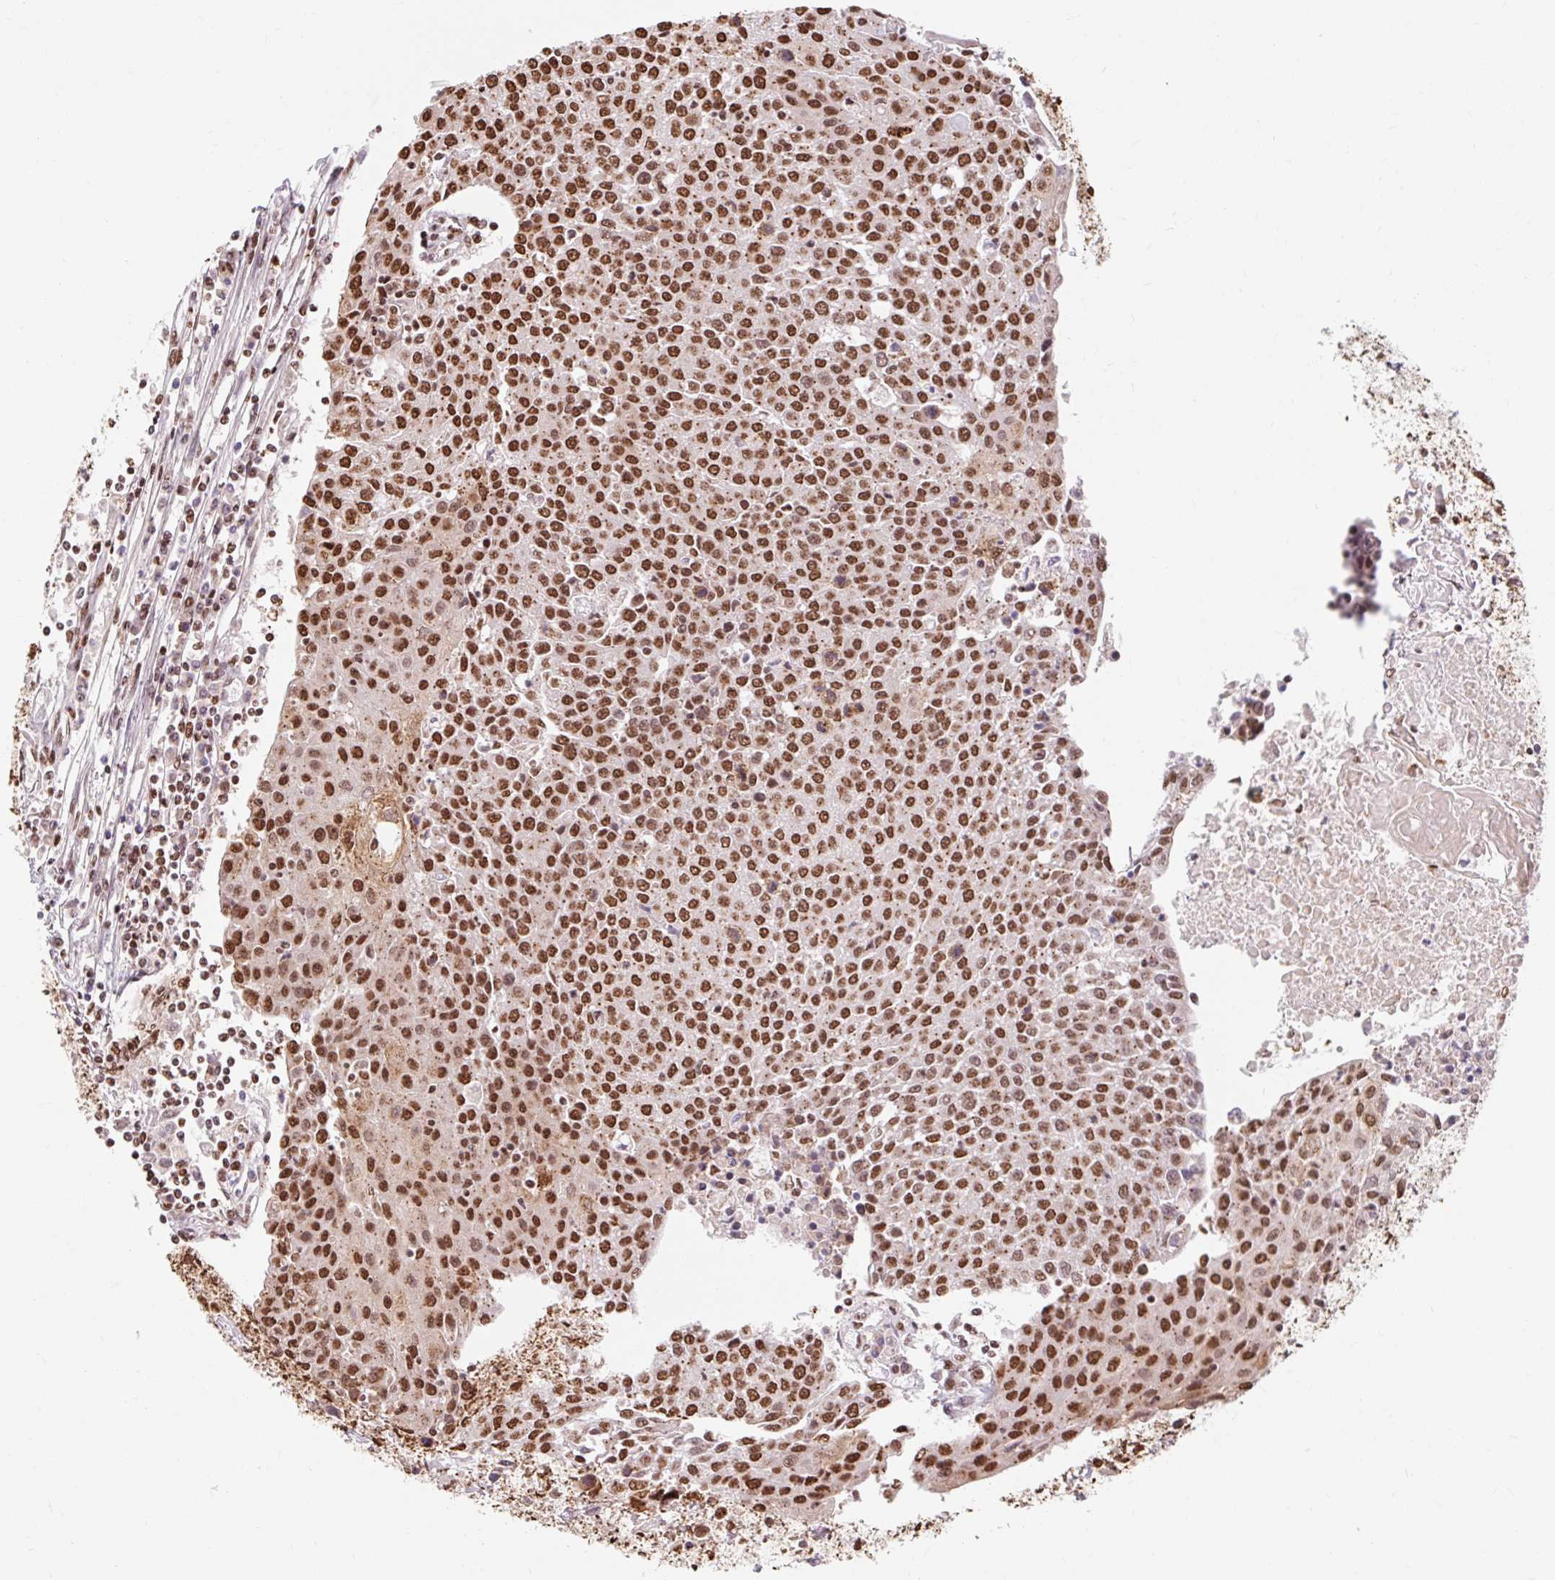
{"staining": {"intensity": "strong", "quantity": ">75%", "location": "nuclear"}, "tissue": "urothelial cancer", "cell_type": "Tumor cells", "image_type": "cancer", "snomed": [{"axis": "morphology", "description": "Urothelial carcinoma, High grade"}, {"axis": "topography", "description": "Urinary bladder"}], "caption": "Strong nuclear positivity is appreciated in approximately >75% of tumor cells in urothelial cancer. (Brightfield microscopy of DAB IHC at high magnification).", "gene": "BICRA", "patient": {"sex": "female", "age": 85}}